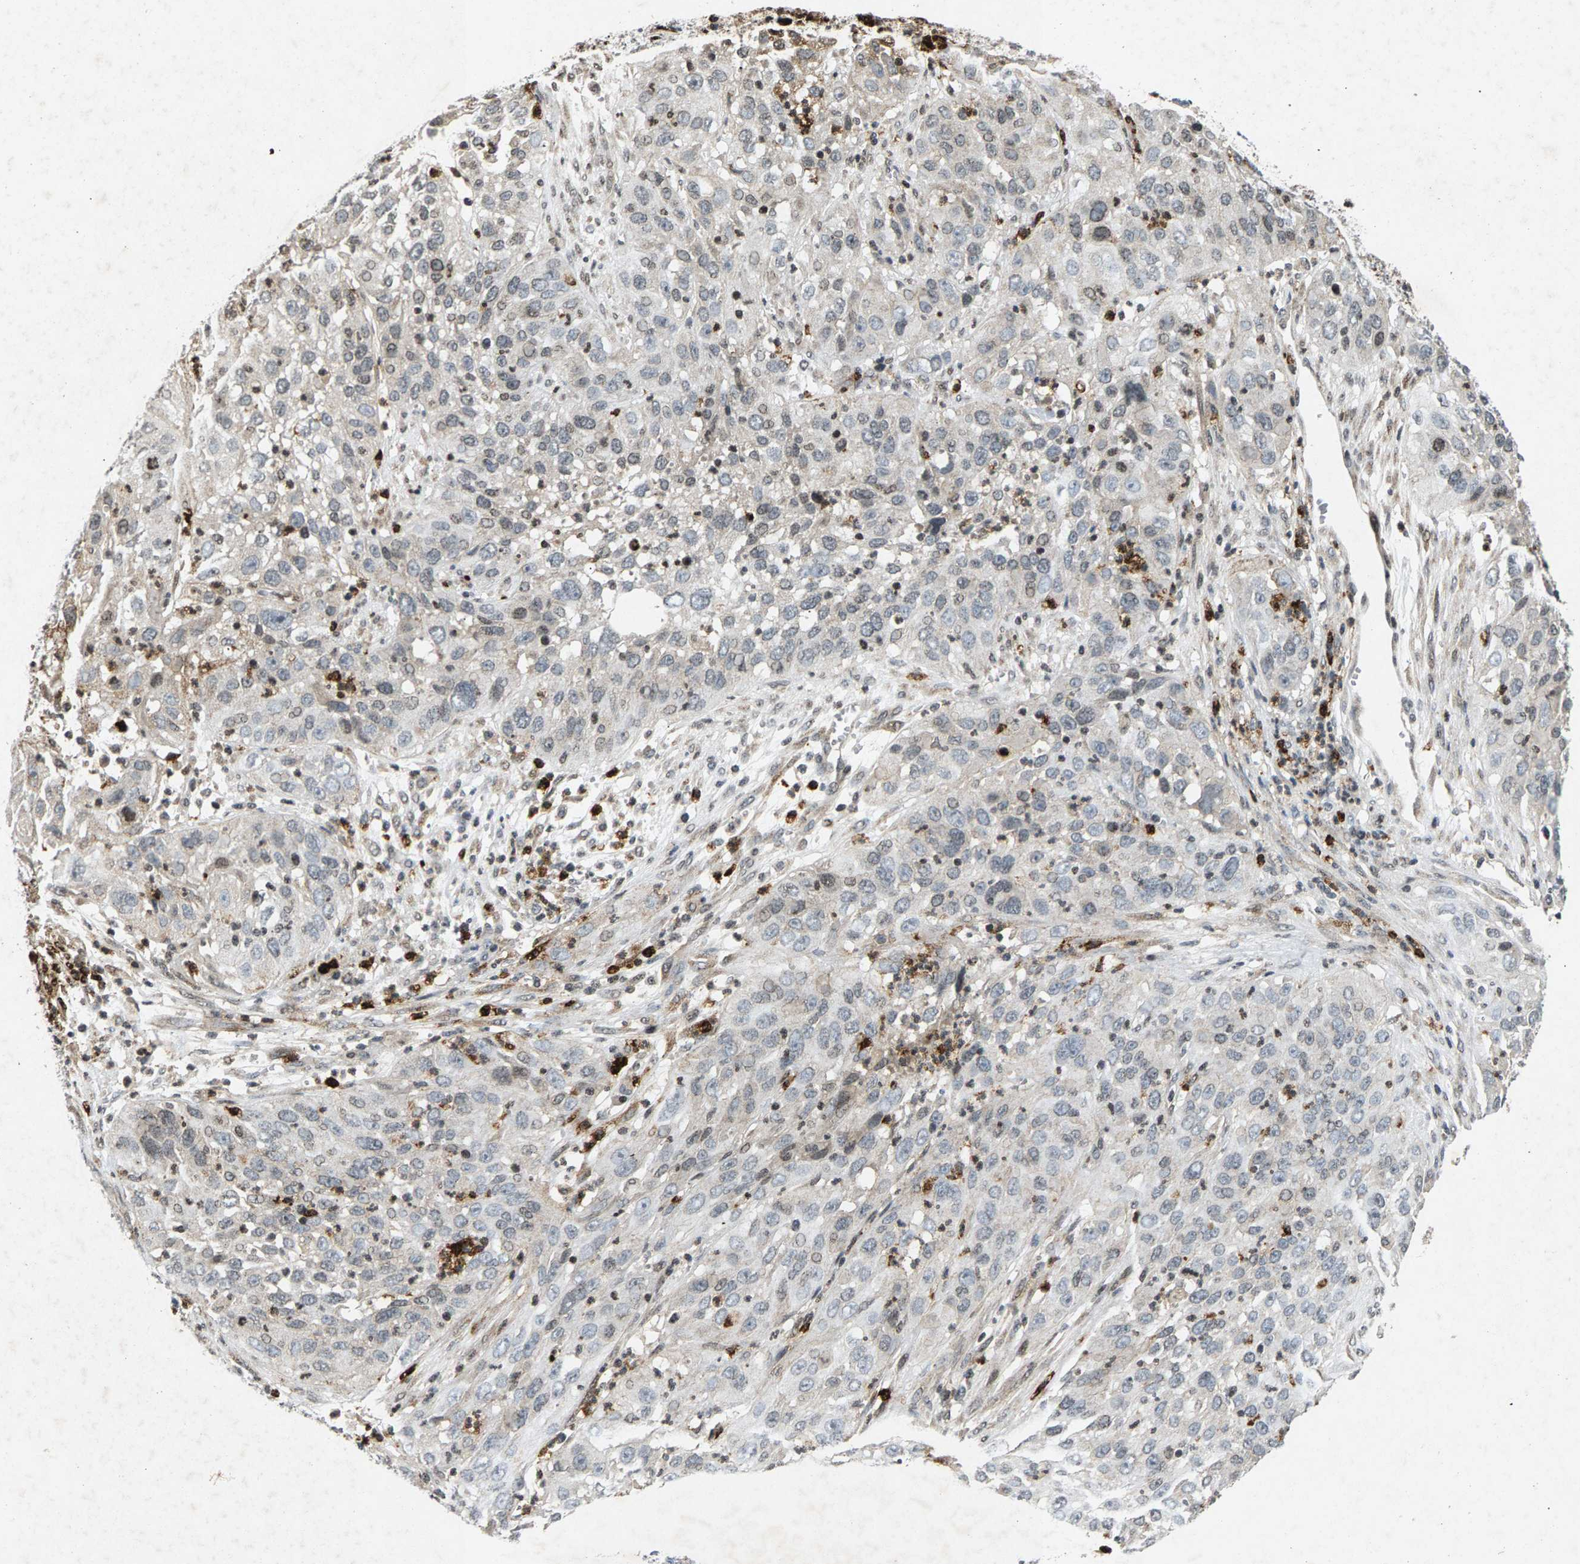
{"staining": {"intensity": "weak", "quantity": "<25%", "location": "nuclear"}, "tissue": "cervical cancer", "cell_type": "Tumor cells", "image_type": "cancer", "snomed": [{"axis": "morphology", "description": "Squamous cell carcinoma, NOS"}, {"axis": "topography", "description": "Cervix"}], "caption": "Protein analysis of squamous cell carcinoma (cervical) shows no significant positivity in tumor cells.", "gene": "ZPR1", "patient": {"sex": "female", "age": 32}}